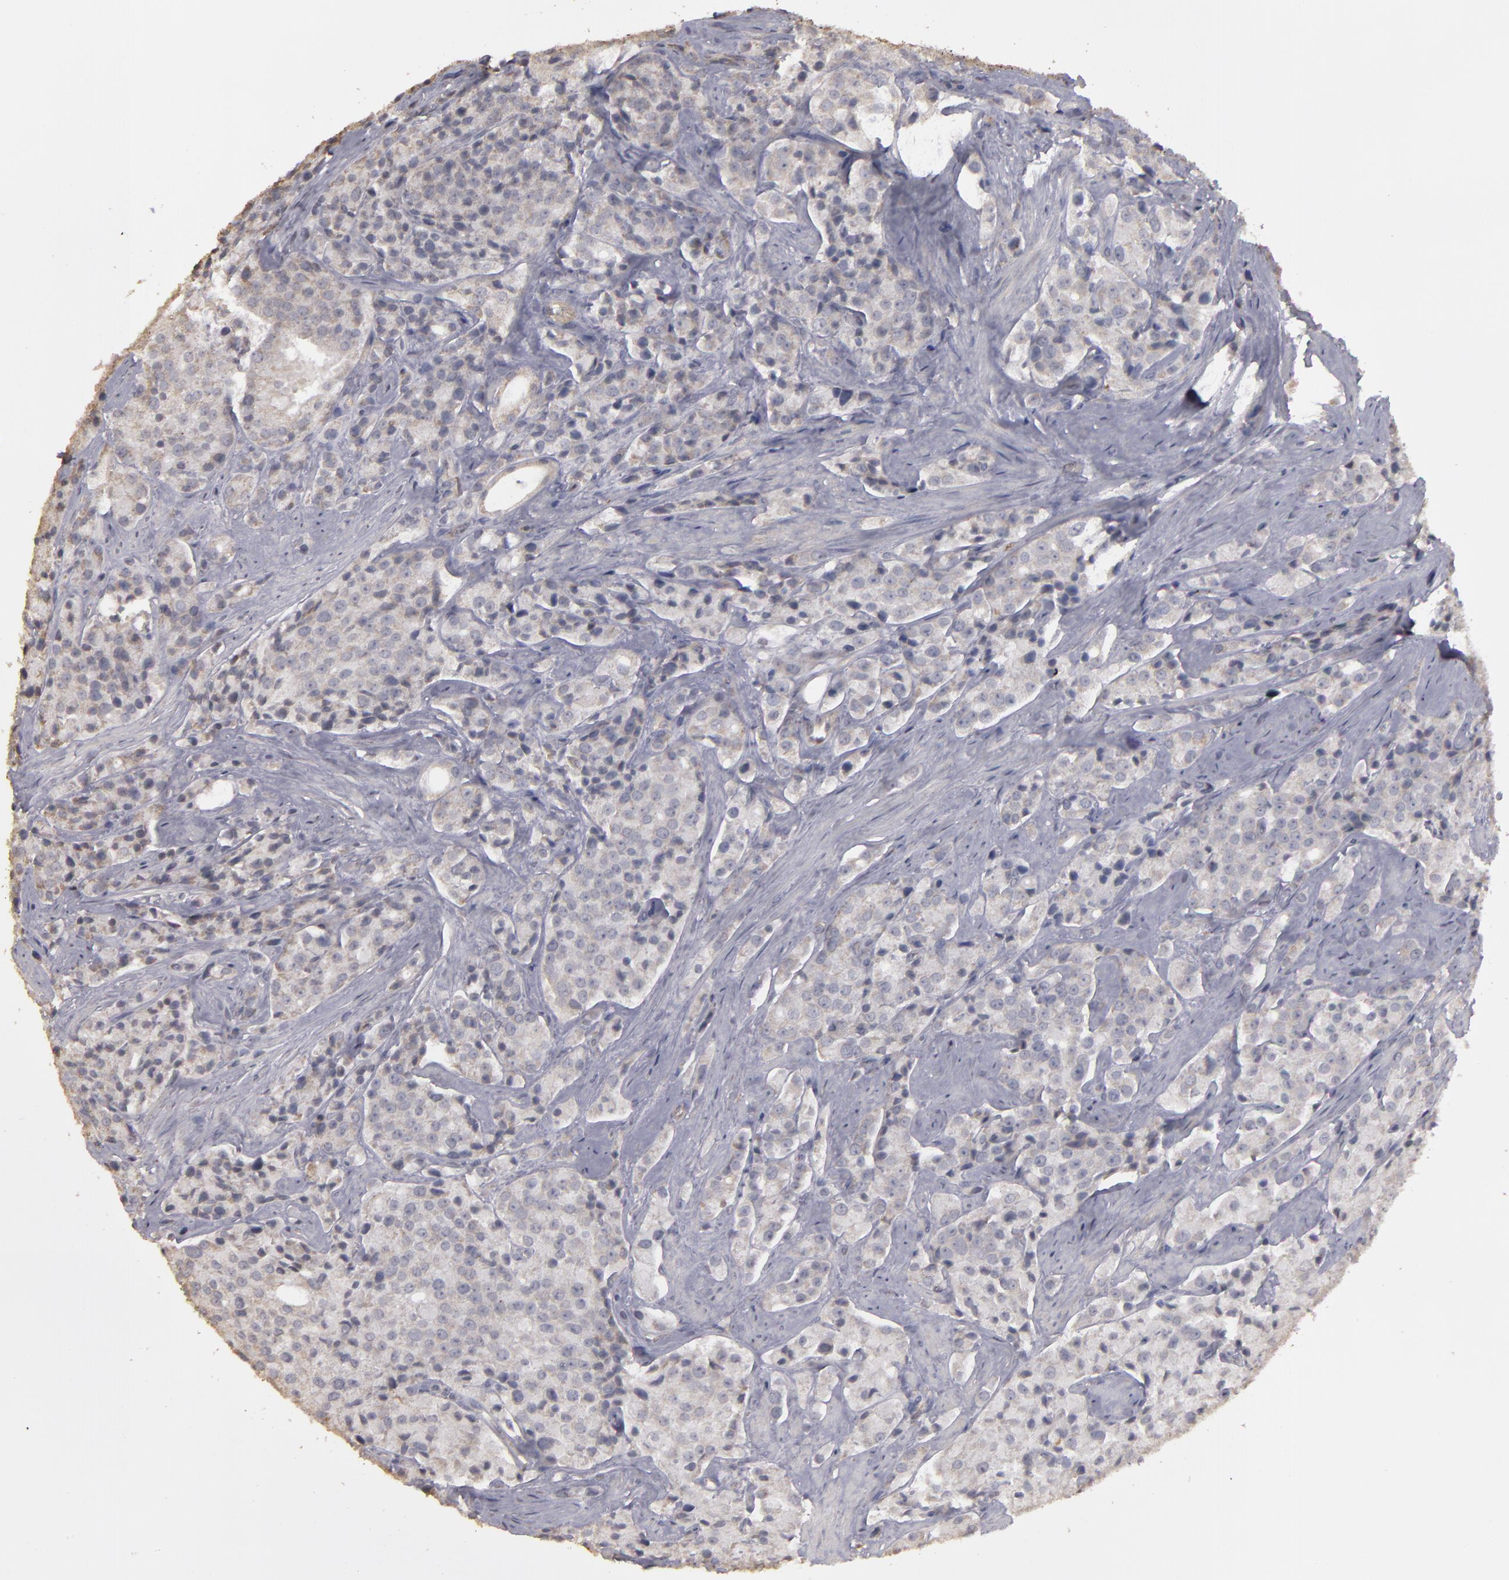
{"staining": {"intensity": "weak", "quantity": "25%-75%", "location": "cytoplasmic/membranous"}, "tissue": "prostate cancer", "cell_type": "Tumor cells", "image_type": "cancer", "snomed": [{"axis": "morphology", "description": "Adenocarcinoma, Medium grade"}, {"axis": "topography", "description": "Prostate"}], "caption": "A micrograph of prostate cancer stained for a protein exhibits weak cytoplasmic/membranous brown staining in tumor cells.", "gene": "CD55", "patient": {"sex": "male", "age": 70}}